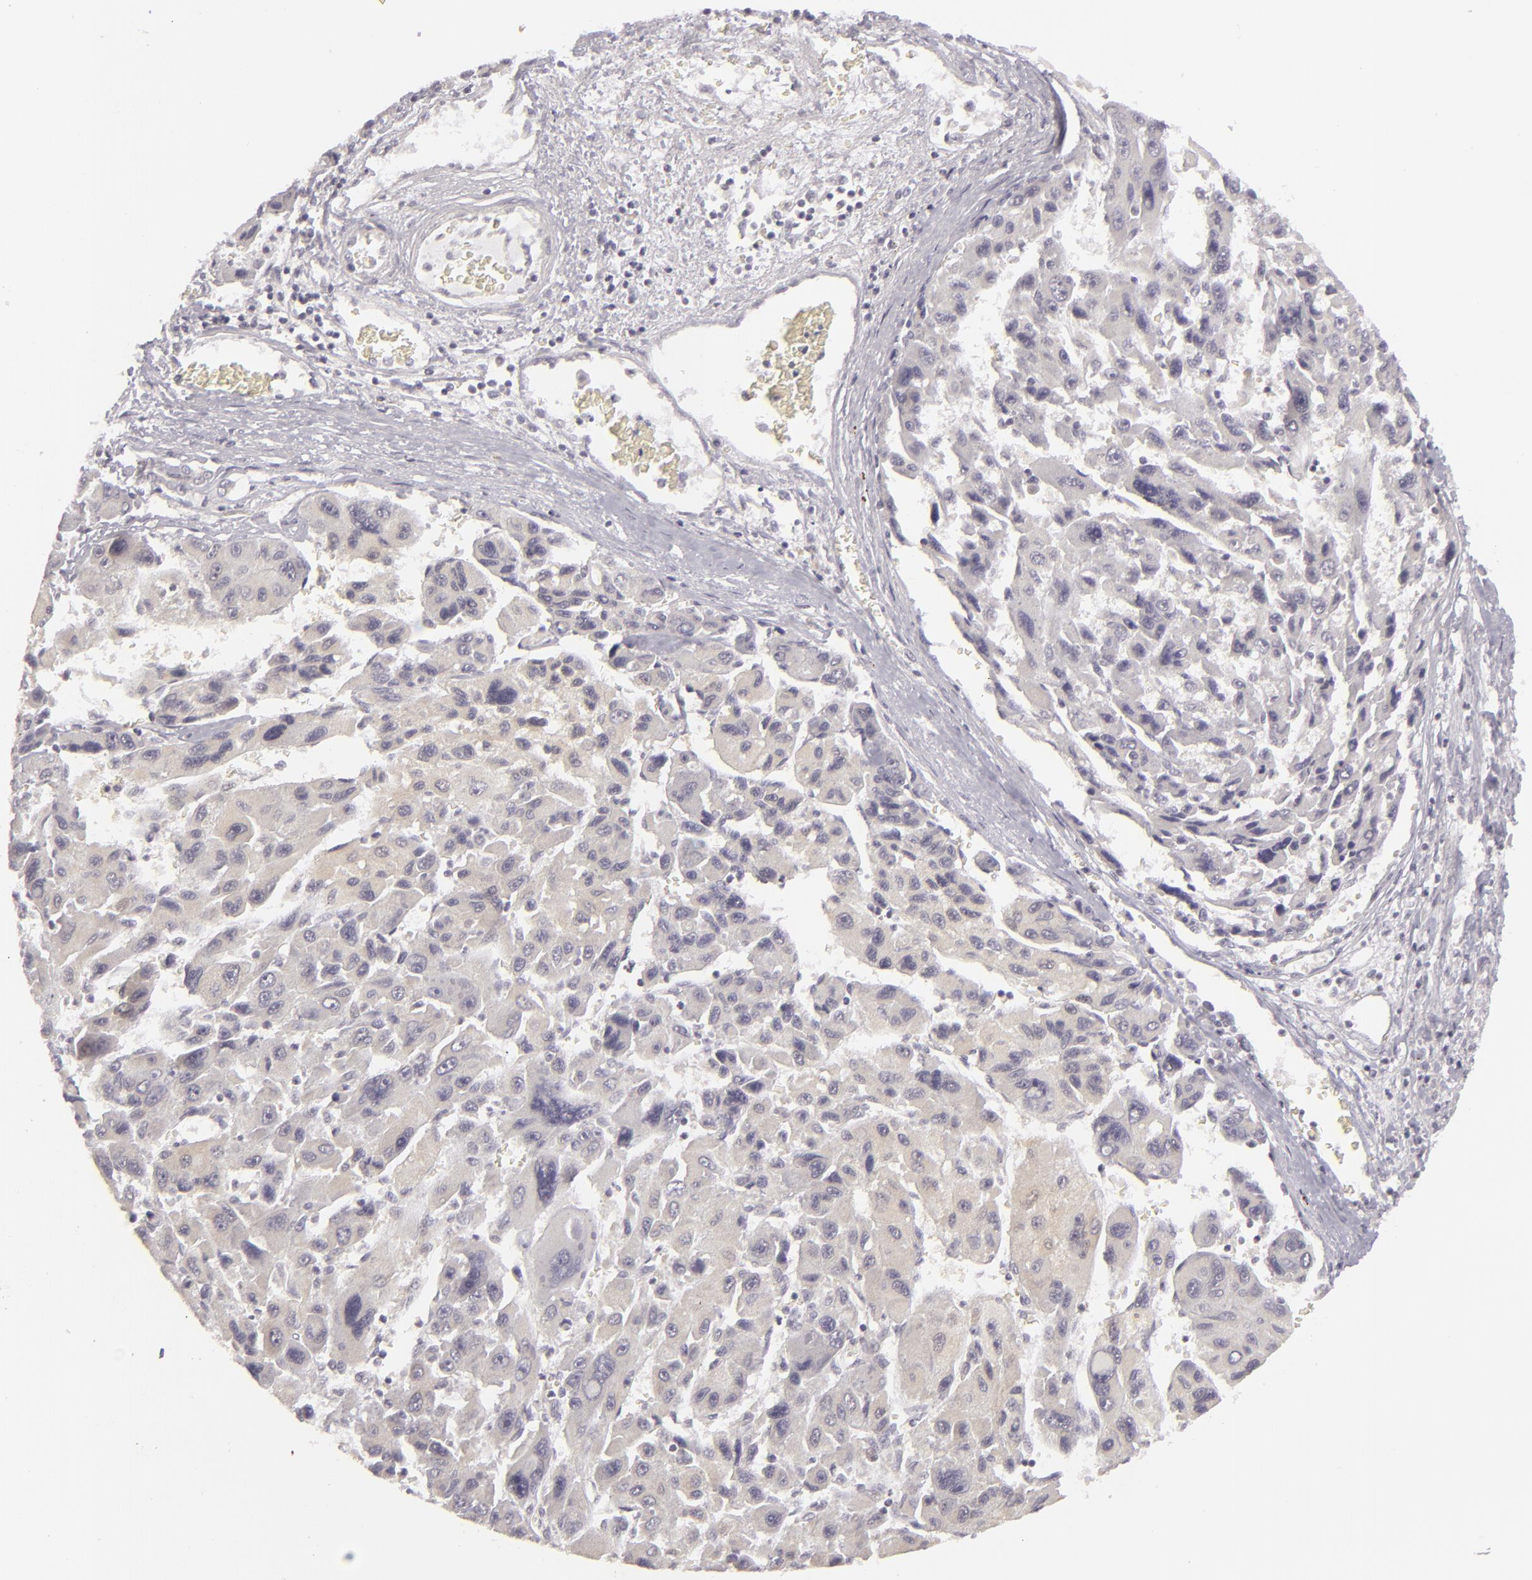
{"staining": {"intensity": "negative", "quantity": "none", "location": "none"}, "tissue": "liver cancer", "cell_type": "Tumor cells", "image_type": "cancer", "snomed": [{"axis": "morphology", "description": "Carcinoma, Hepatocellular, NOS"}, {"axis": "topography", "description": "Liver"}], "caption": "Liver cancer was stained to show a protein in brown. There is no significant expression in tumor cells.", "gene": "SIX1", "patient": {"sex": "male", "age": 64}}